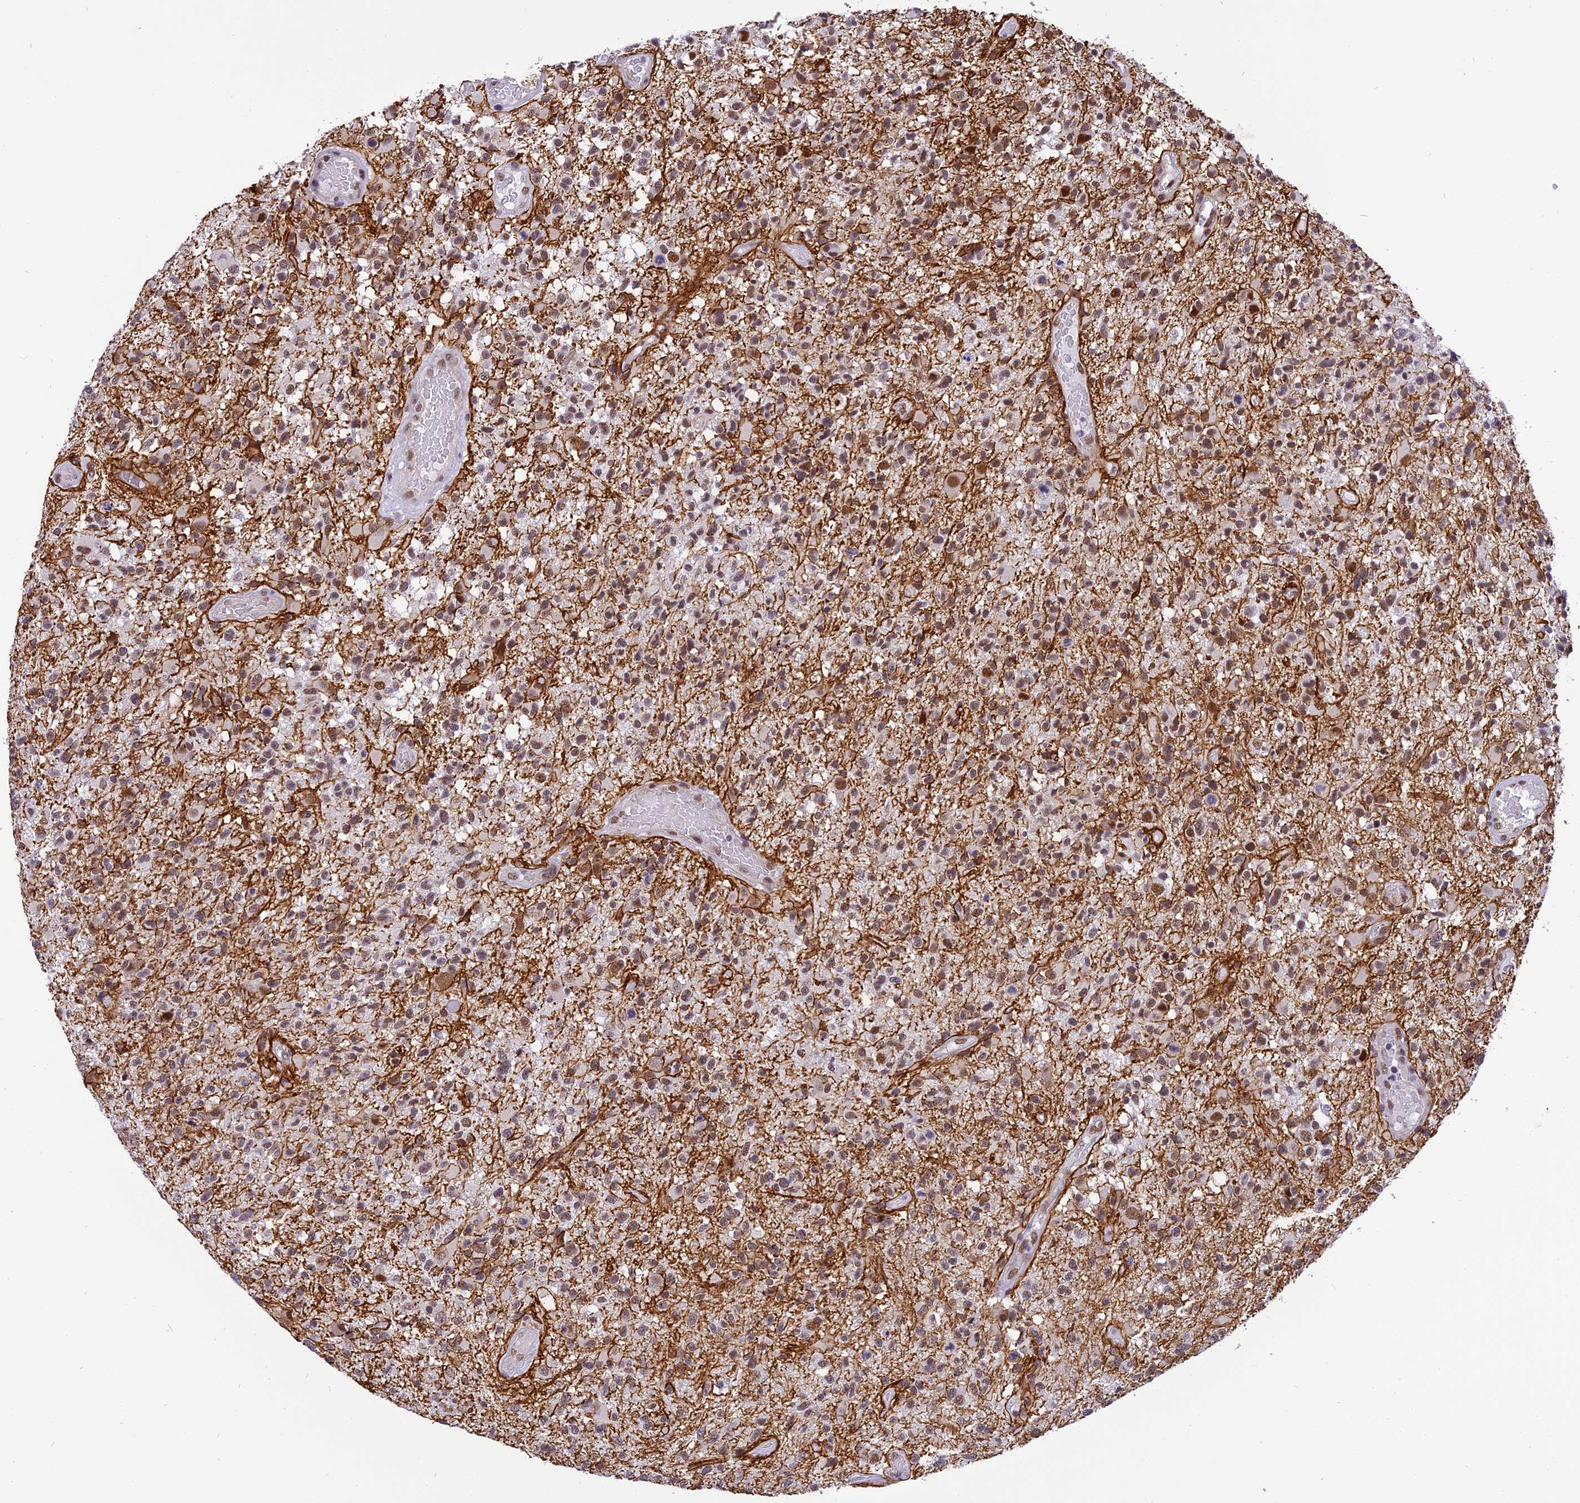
{"staining": {"intensity": "moderate", "quantity": "25%-75%", "location": "nuclear"}, "tissue": "glioma", "cell_type": "Tumor cells", "image_type": "cancer", "snomed": [{"axis": "morphology", "description": "Glioma, malignant, High grade"}, {"axis": "morphology", "description": "Glioblastoma, NOS"}, {"axis": "topography", "description": "Brain"}], "caption": "Glioblastoma stained with DAB (3,3'-diaminobenzidine) immunohistochemistry displays medium levels of moderate nuclear staining in approximately 25%-75% of tumor cells.", "gene": "IRF2BP1", "patient": {"sex": "male", "age": 60}}